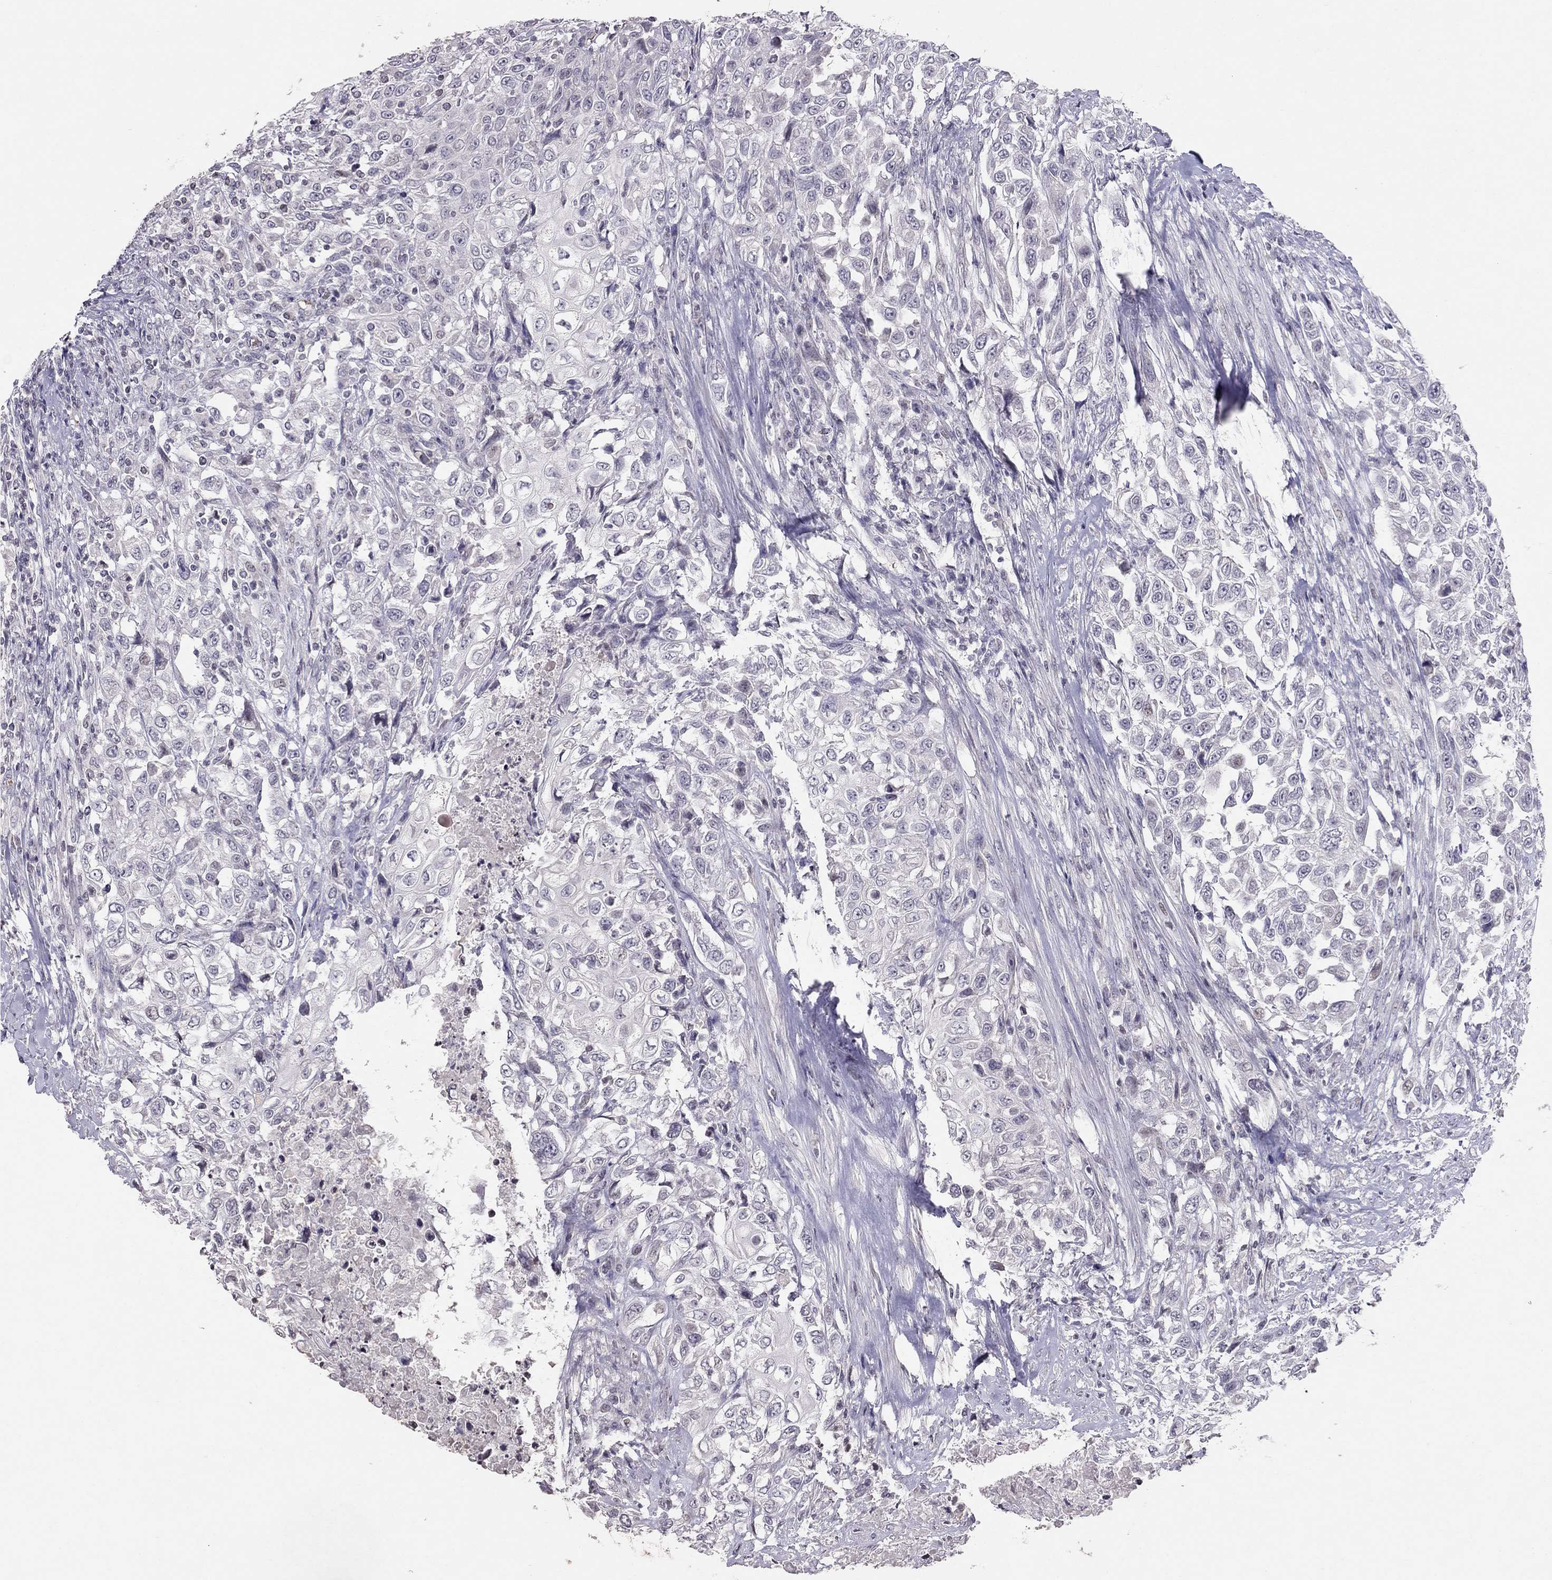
{"staining": {"intensity": "negative", "quantity": "none", "location": "none"}, "tissue": "urothelial cancer", "cell_type": "Tumor cells", "image_type": "cancer", "snomed": [{"axis": "morphology", "description": "Urothelial carcinoma, High grade"}, {"axis": "topography", "description": "Urinary bladder"}], "caption": "DAB (3,3'-diaminobenzidine) immunohistochemical staining of urothelial carcinoma (high-grade) displays no significant expression in tumor cells.", "gene": "TSHB", "patient": {"sex": "female", "age": 56}}